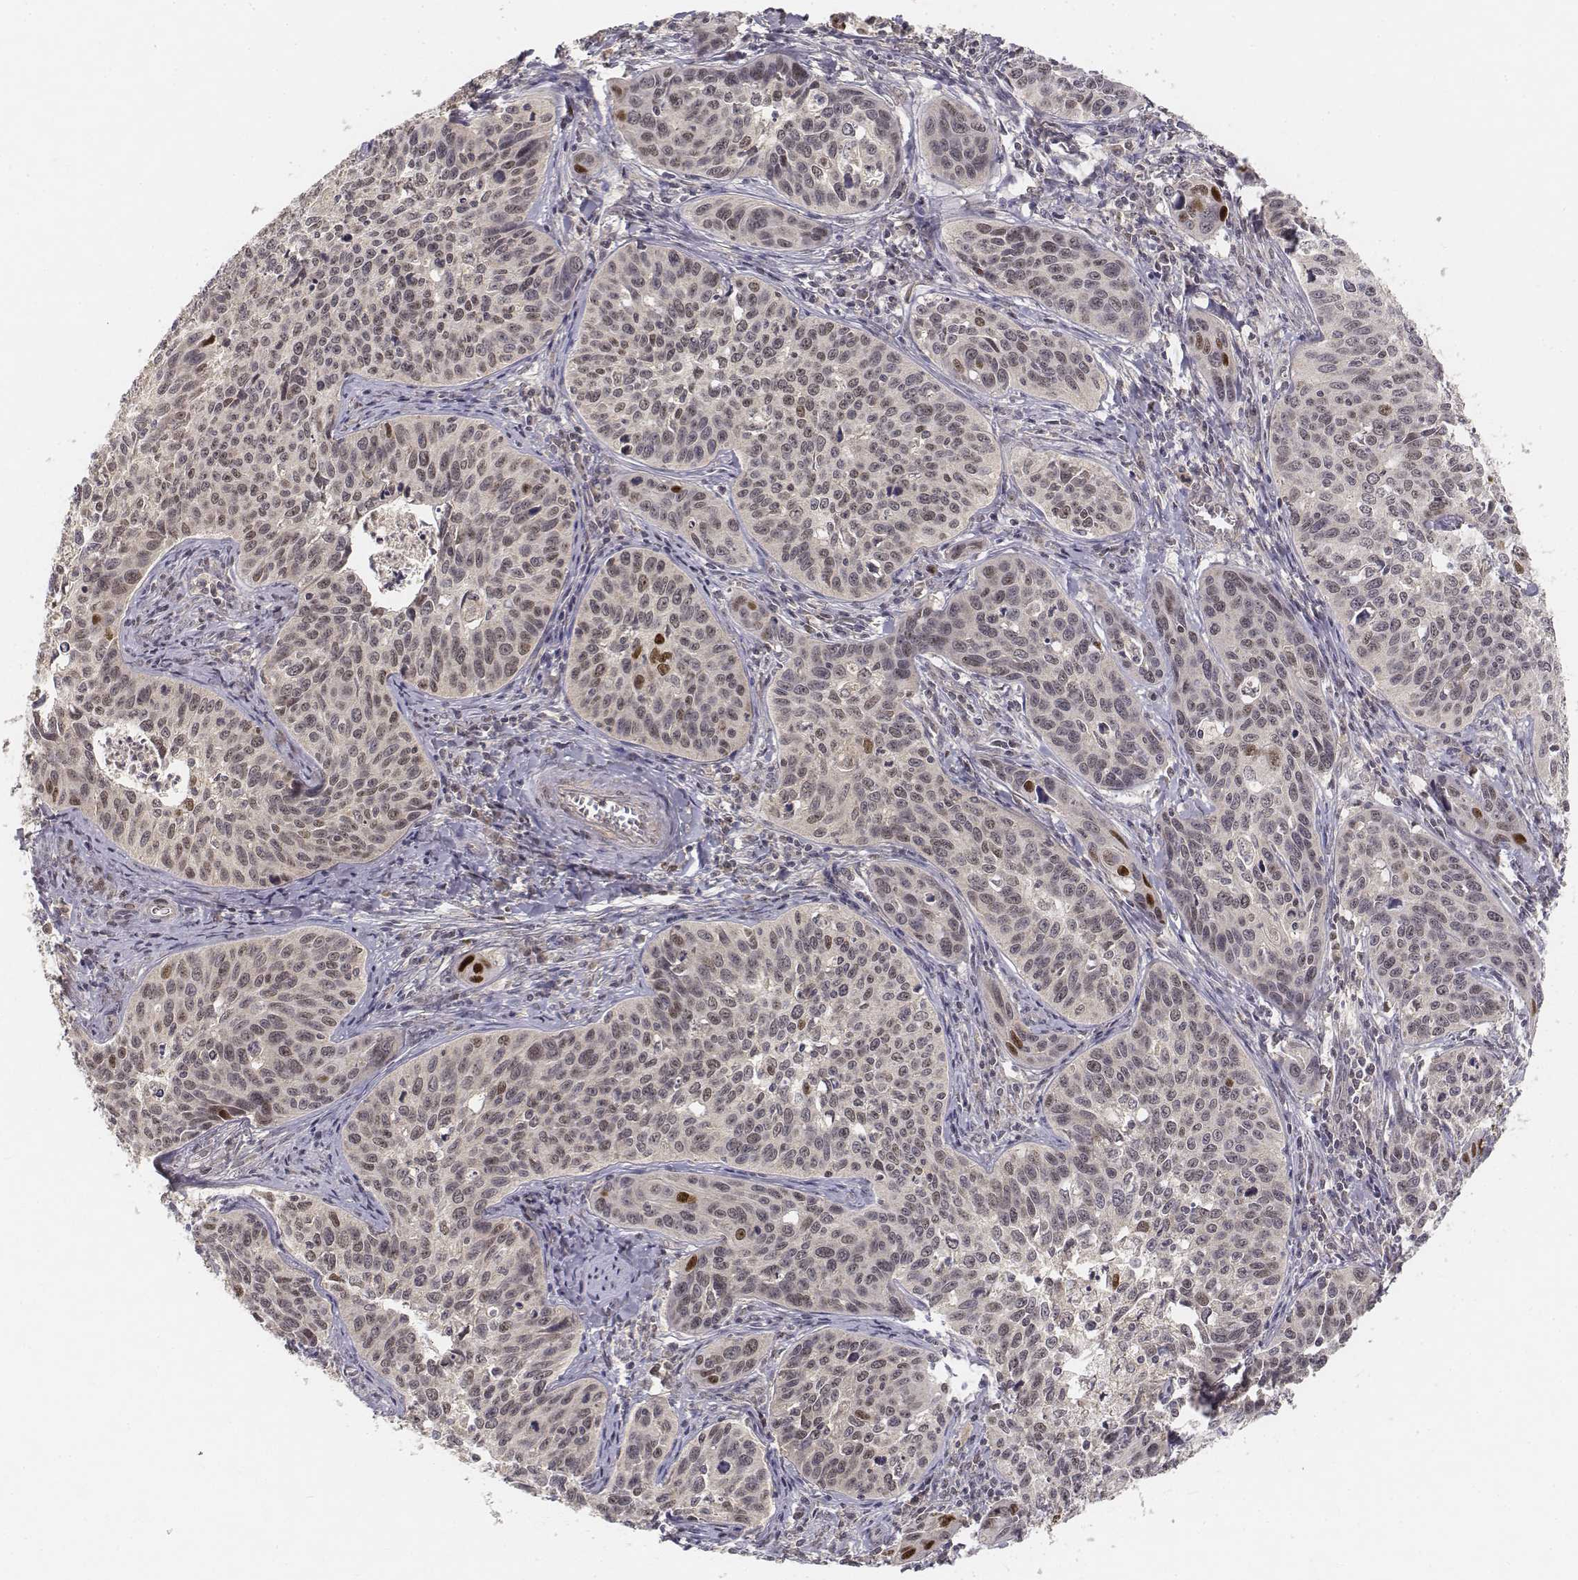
{"staining": {"intensity": "moderate", "quantity": "<25%", "location": "nuclear"}, "tissue": "cervical cancer", "cell_type": "Tumor cells", "image_type": "cancer", "snomed": [{"axis": "morphology", "description": "Squamous cell carcinoma, NOS"}, {"axis": "topography", "description": "Cervix"}], "caption": "Immunohistochemical staining of human cervical squamous cell carcinoma shows moderate nuclear protein staining in approximately <25% of tumor cells.", "gene": "FANCD2", "patient": {"sex": "female", "age": 31}}